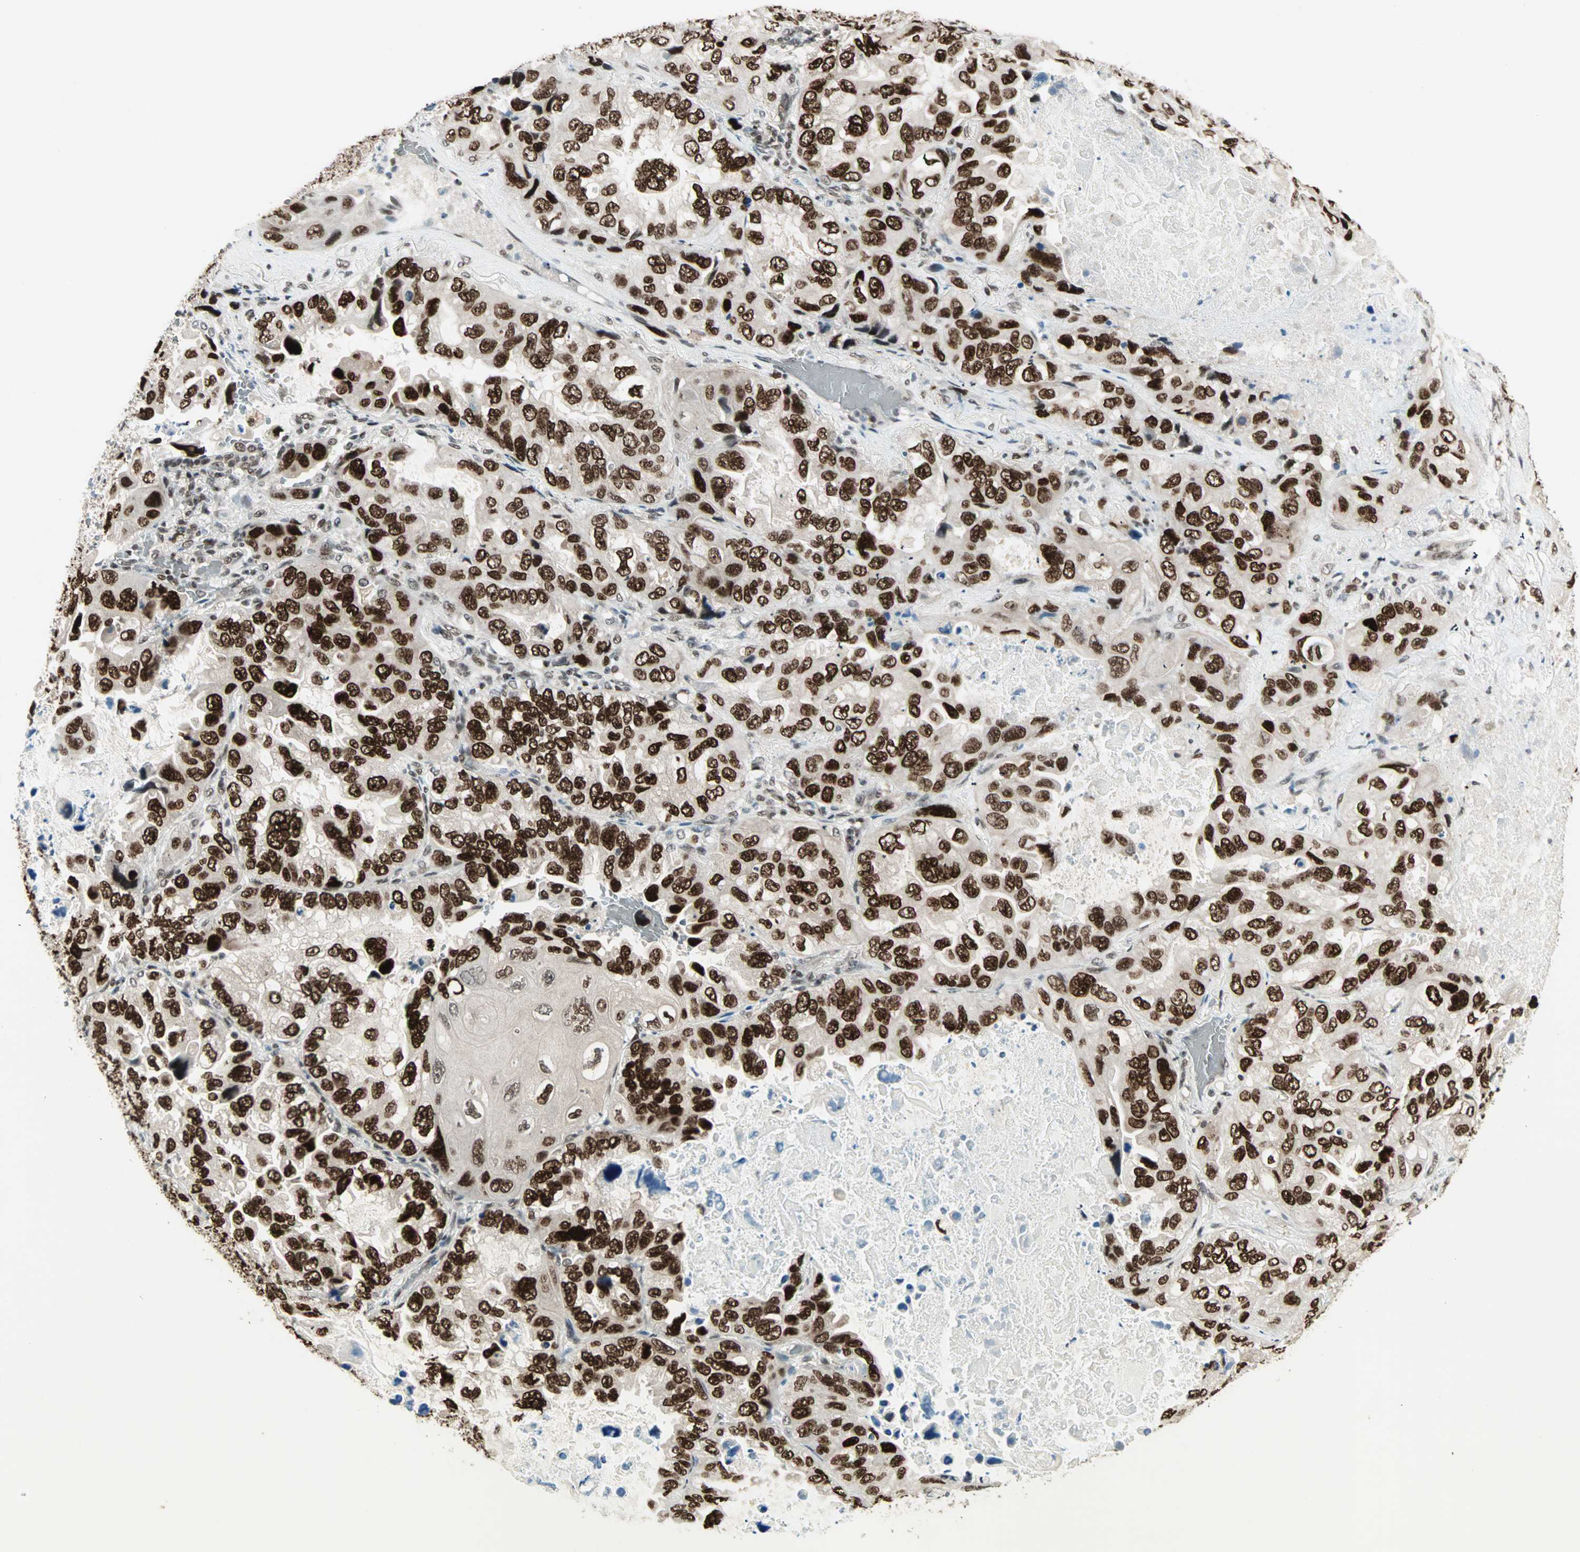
{"staining": {"intensity": "strong", "quantity": ">75%", "location": "nuclear"}, "tissue": "lung cancer", "cell_type": "Tumor cells", "image_type": "cancer", "snomed": [{"axis": "morphology", "description": "Squamous cell carcinoma, NOS"}, {"axis": "topography", "description": "Lung"}], "caption": "Immunohistochemical staining of lung squamous cell carcinoma shows strong nuclear protein expression in approximately >75% of tumor cells. (DAB = brown stain, brightfield microscopy at high magnification).", "gene": "MDC1", "patient": {"sex": "female", "age": 73}}